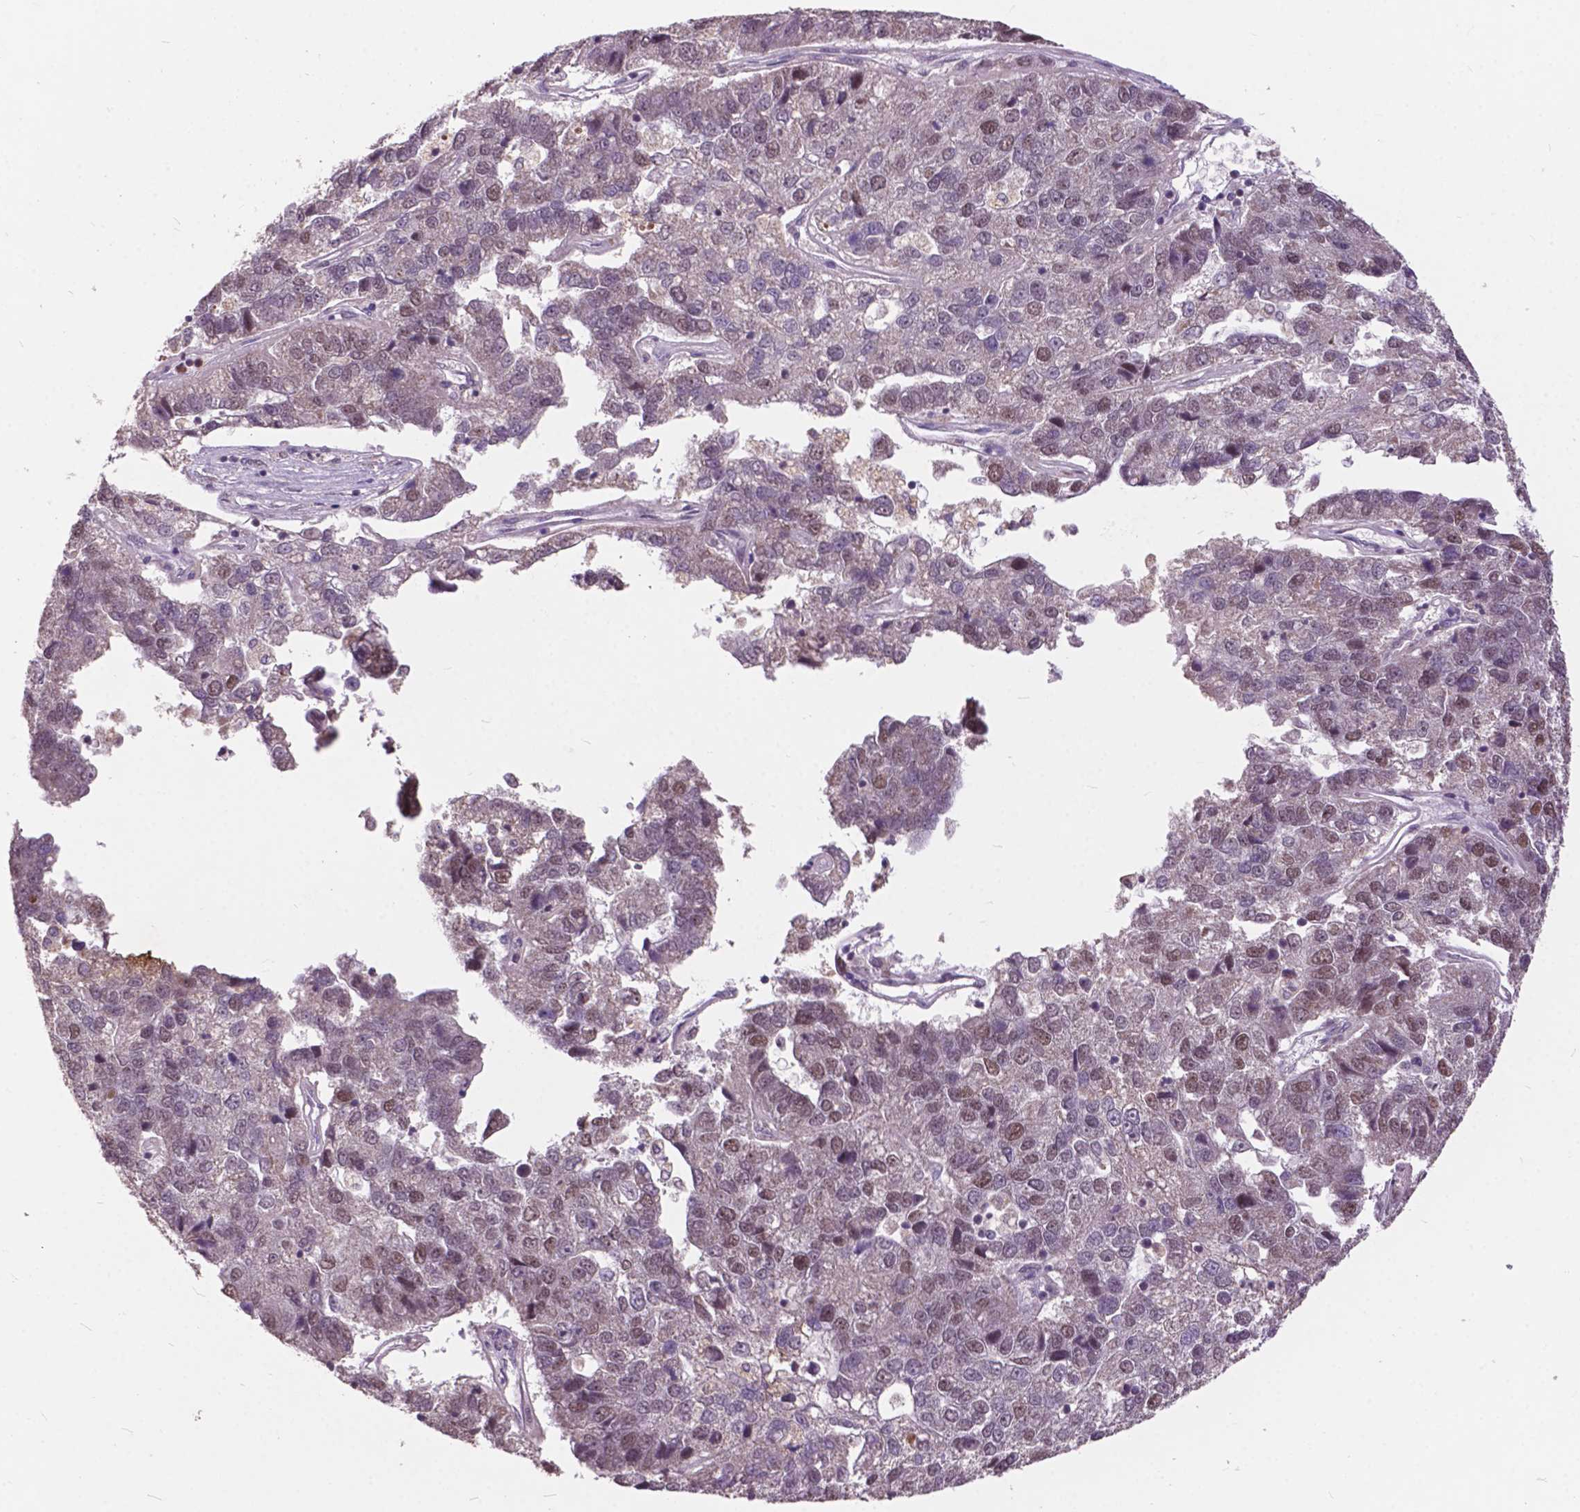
{"staining": {"intensity": "weak", "quantity": "25%-75%", "location": "nuclear"}, "tissue": "pancreatic cancer", "cell_type": "Tumor cells", "image_type": "cancer", "snomed": [{"axis": "morphology", "description": "Adenocarcinoma, NOS"}, {"axis": "topography", "description": "Pancreas"}], "caption": "Human adenocarcinoma (pancreatic) stained with a protein marker demonstrates weak staining in tumor cells.", "gene": "MSH2", "patient": {"sex": "female", "age": 61}}